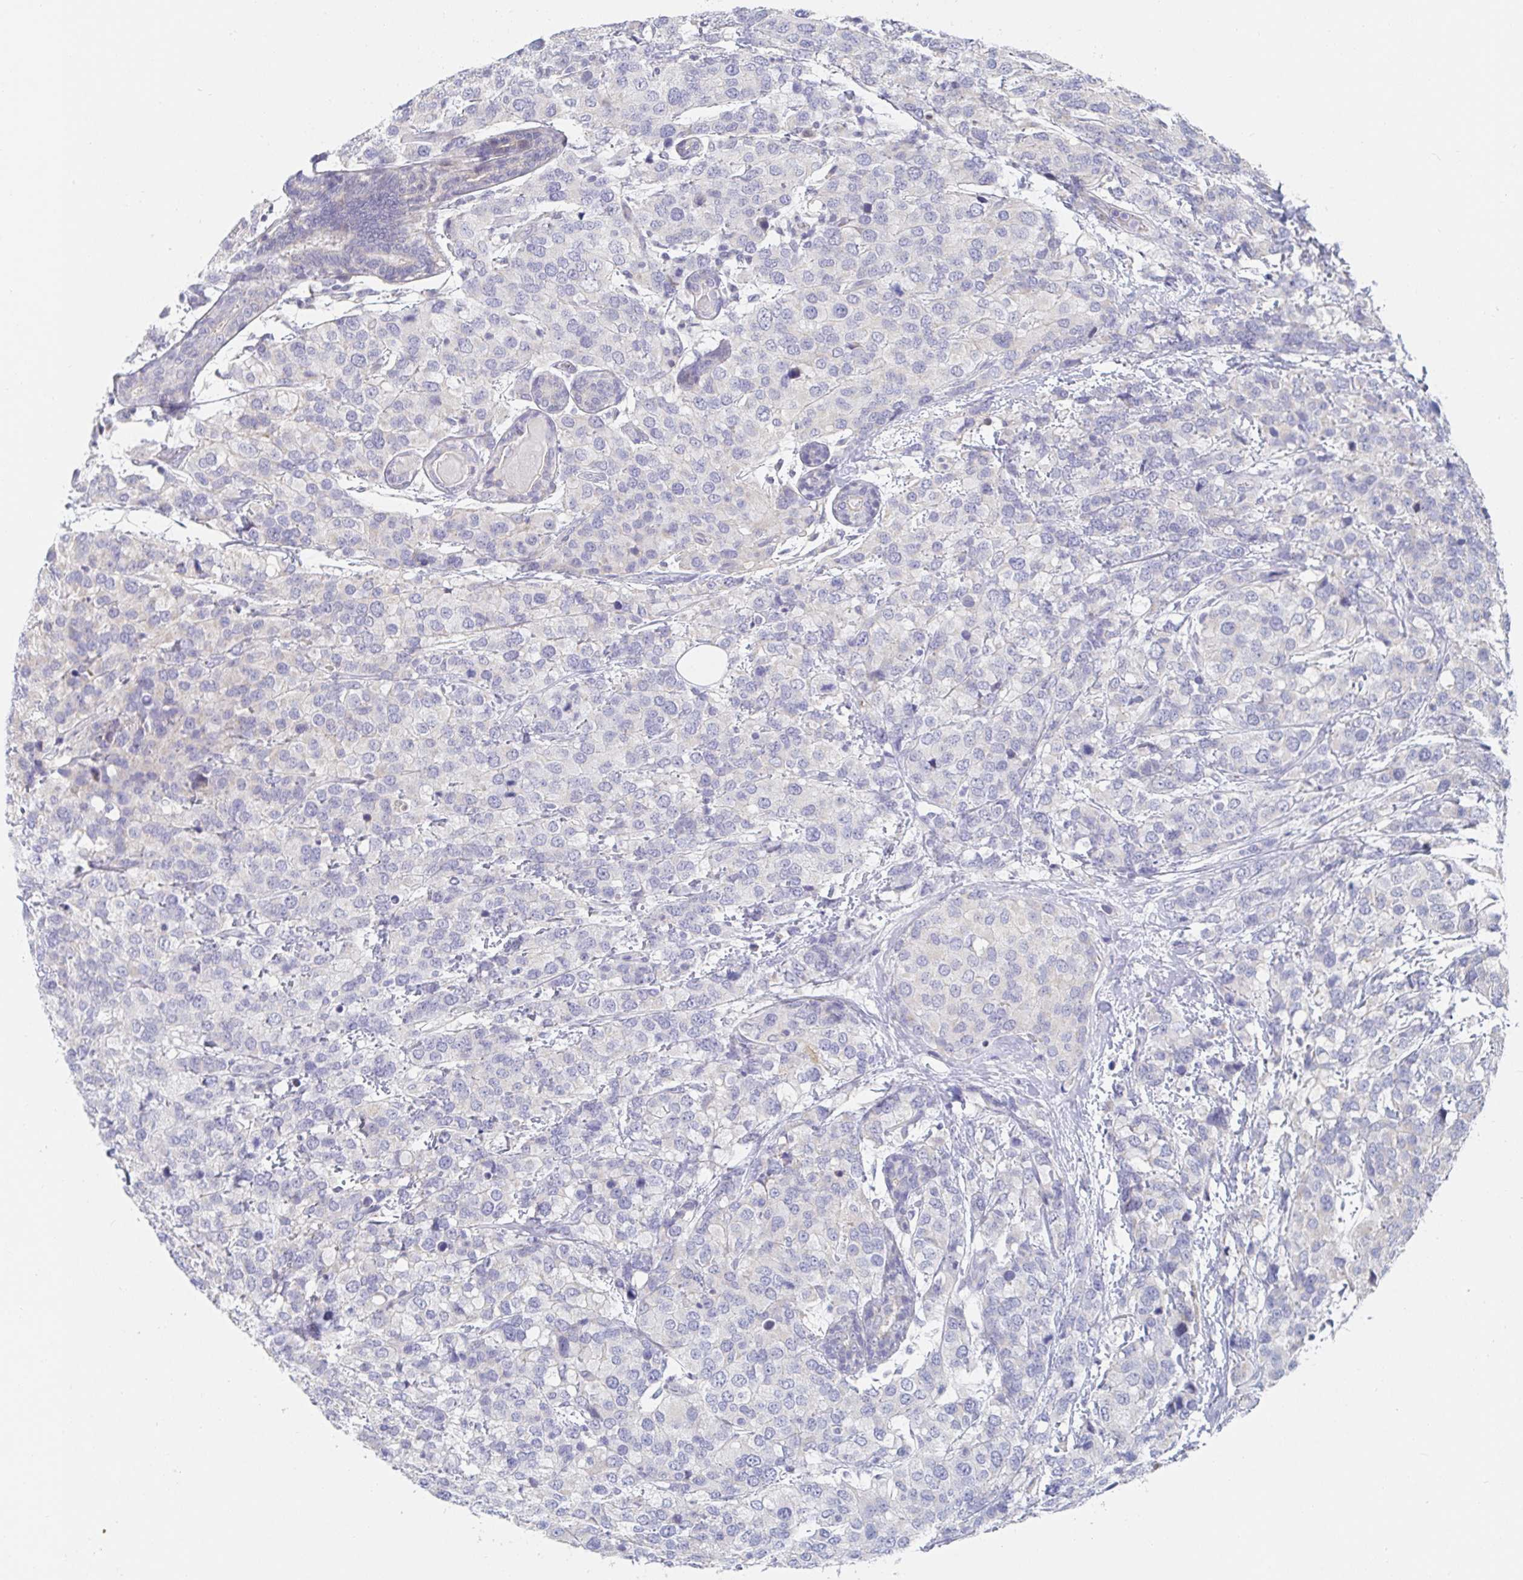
{"staining": {"intensity": "negative", "quantity": "none", "location": "none"}, "tissue": "breast cancer", "cell_type": "Tumor cells", "image_type": "cancer", "snomed": [{"axis": "morphology", "description": "Lobular carcinoma"}, {"axis": "topography", "description": "Breast"}], "caption": "Immunohistochemical staining of human breast lobular carcinoma displays no significant positivity in tumor cells. The staining was performed using DAB to visualize the protein expression in brown, while the nuclei were stained in blue with hematoxylin (Magnification: 20x).", "gene": "ZNF430", "patient": {"sex": "female", "age": 59}}